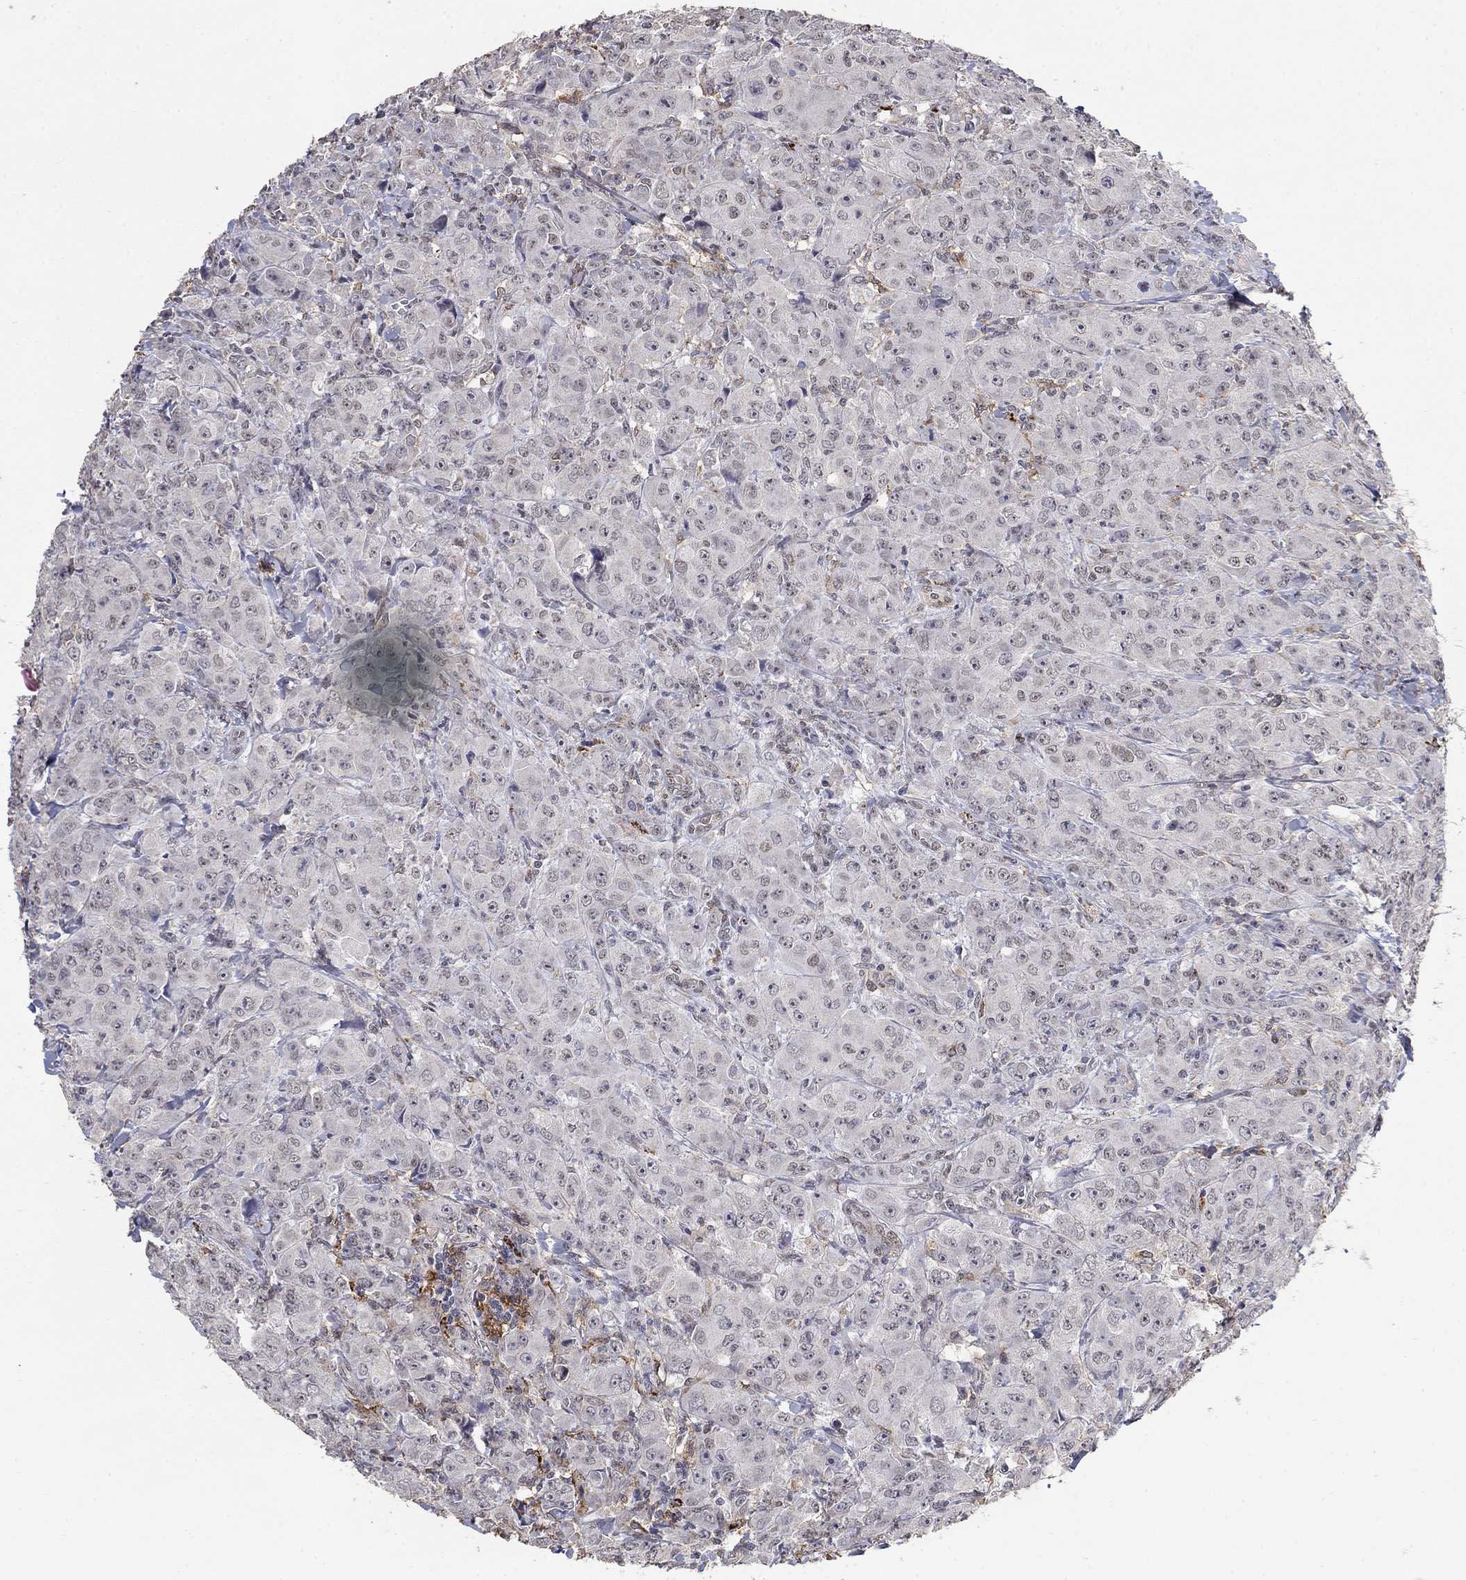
{"staining": {"intensity": "negative", "quantity": "none", "location": "none"}, "tissue": "breast cancer", "cell_type": "Tumor cells", "image_type": "cancer", "snomed": [{"axis": "morphology", "description": "Duct carcinoma"}, {"axis": "topography", "description": "Breast"}], "caption": "Micrograph shows no significant protein expression in tumor cells of infiltrating ductal carcinoma (breast).", "gene": "GRIA3", "patient": {"sex": "female", "age": 43}}